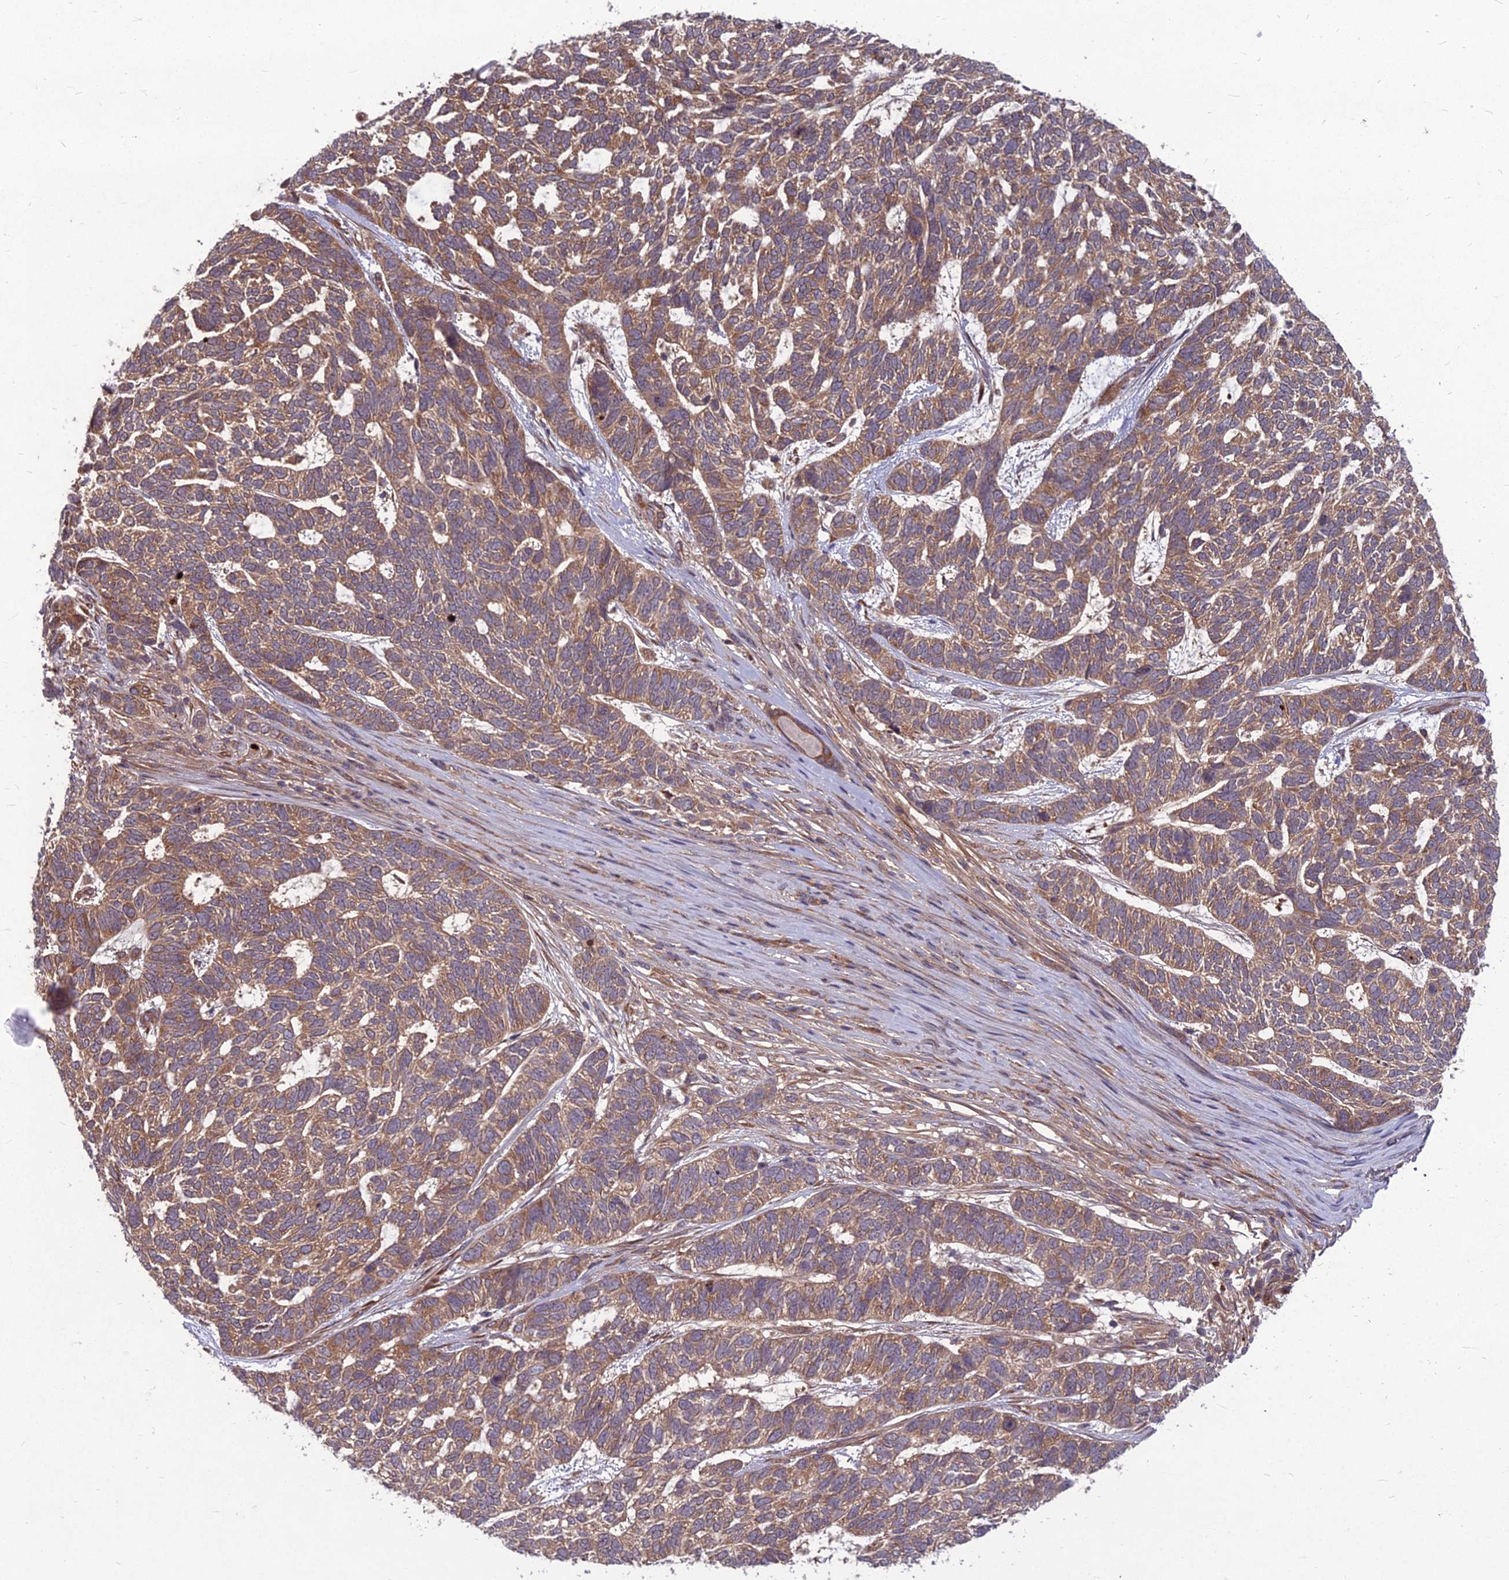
{"staining": {"intensity": "weak", "quantity": "25%-75%", "location": "cytoplasmic/membranous"}, "tissue": "skin cancer", "cell_type": "Tumor cells", "image_type": "cancer", "snomed": [{"axis": "morphology", "description": "Basal cell carcinoma"}, {"axis": "topography", "description": "Skin"}], "caption": "Human basal cell carcinoma (skin) stained for a protein (brown) shows weak cytoplasmic/membranous positive expression in approximately 25%-75% of tumor cells.", "gene": "MFSD8", "patient": {"sex": "female", "age": 65}}